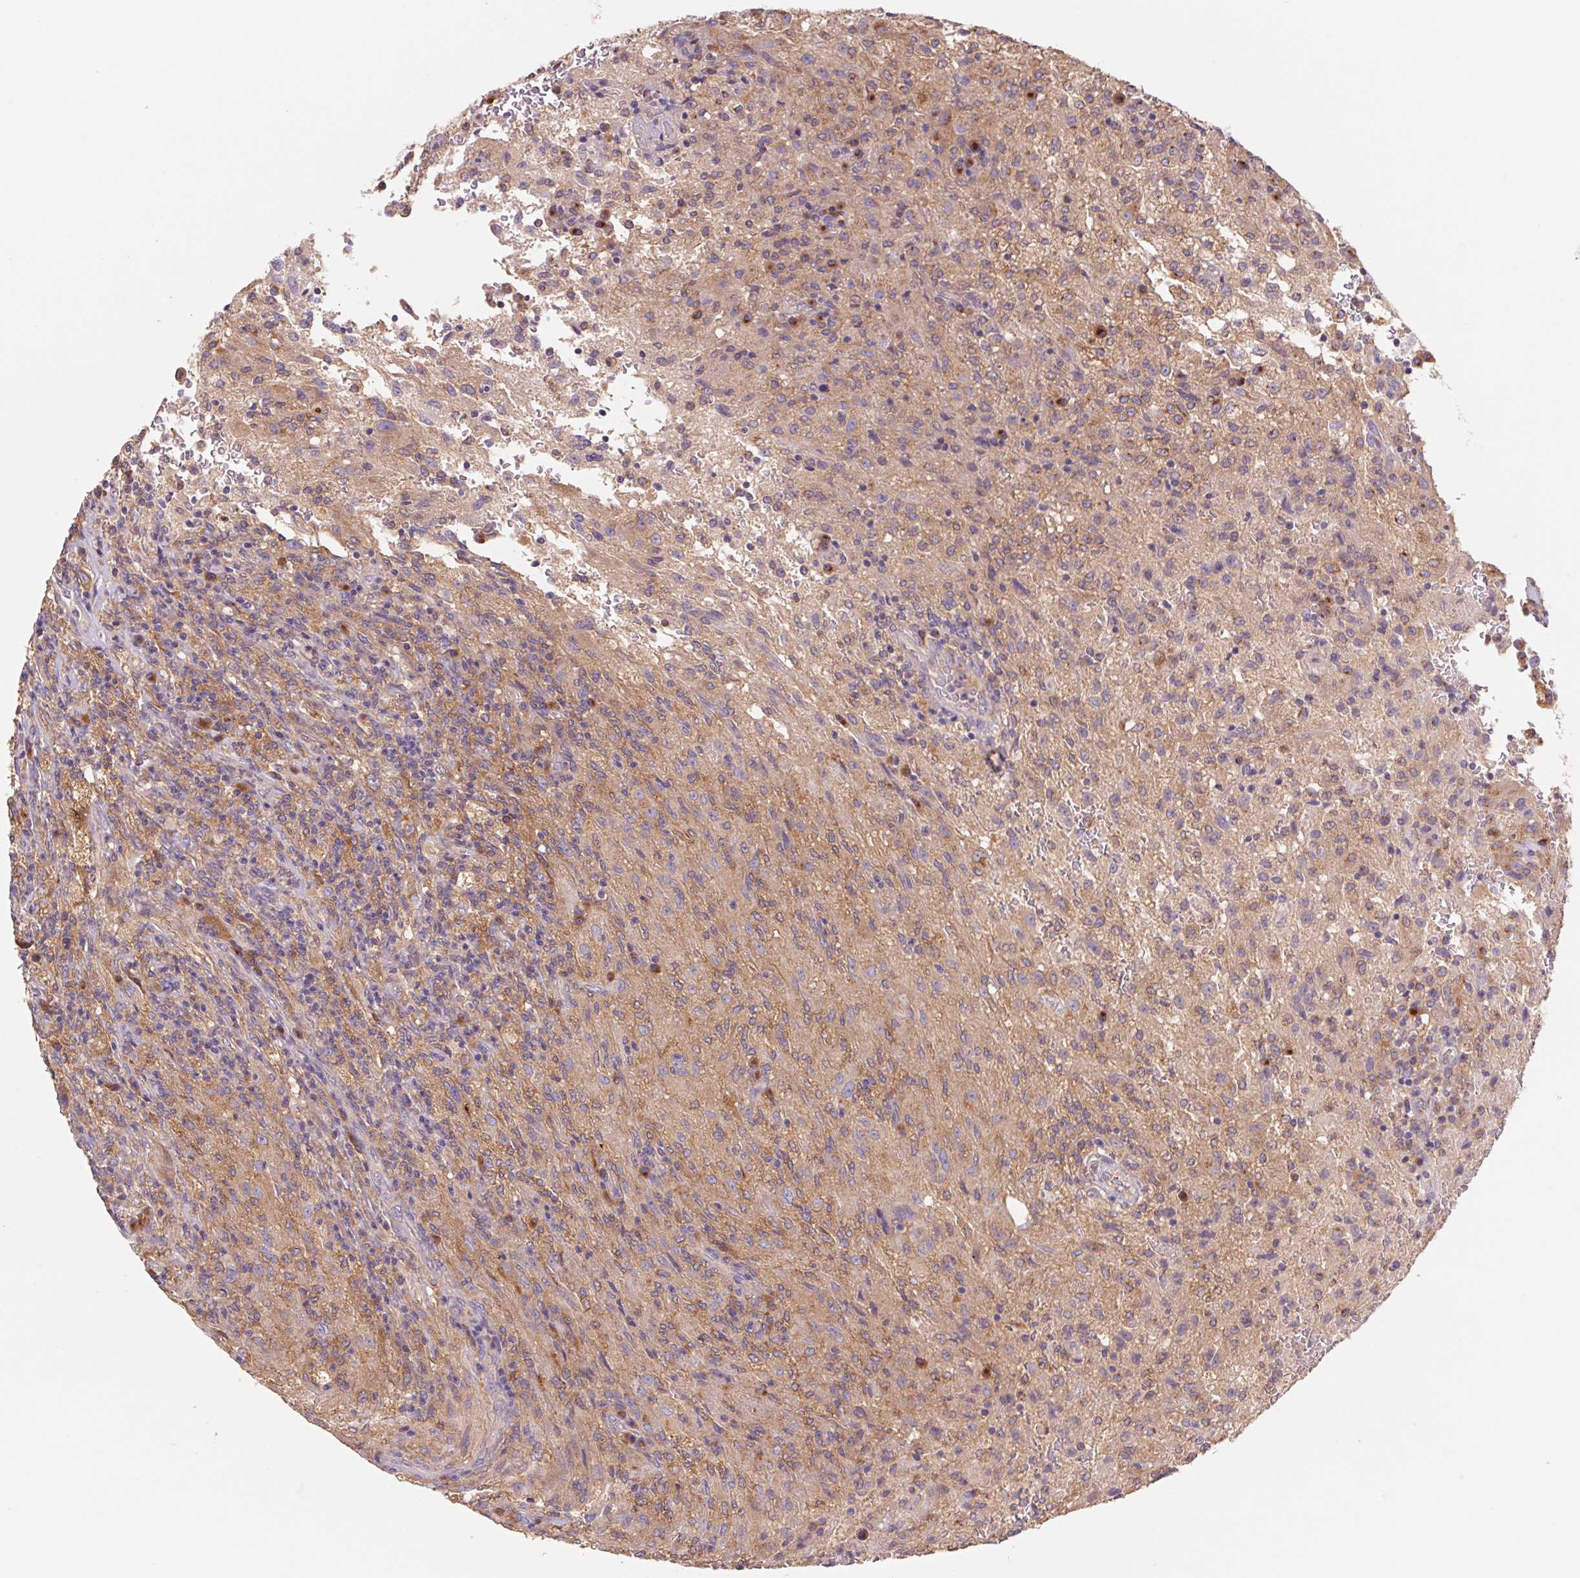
{"staining": {"intensity": "weak", "quantity": "25%-75%", "location": "cytoplasmic/membranous"}, "tissue": "glioma", "cell_type": "Tumor cells", "image_type": "cancer", "snomed": [{"axis": "morphology", "description": "Glioma, malignant, High grade"}, {"axis": "topography", "description": "Brain"}], "caption": "Glioma stained with DAB (3,3'-diaminobenzidine) immunohistochemistry demonstrates low levels of weak cytoplasmic/membranous expression in approximately 25%-75% of tumor cells. (brown staining indicates protein expression, while blue staining denotes nuclei).", "gene": "RAB1A", "patient": {"sex": "male", "age": 68}}